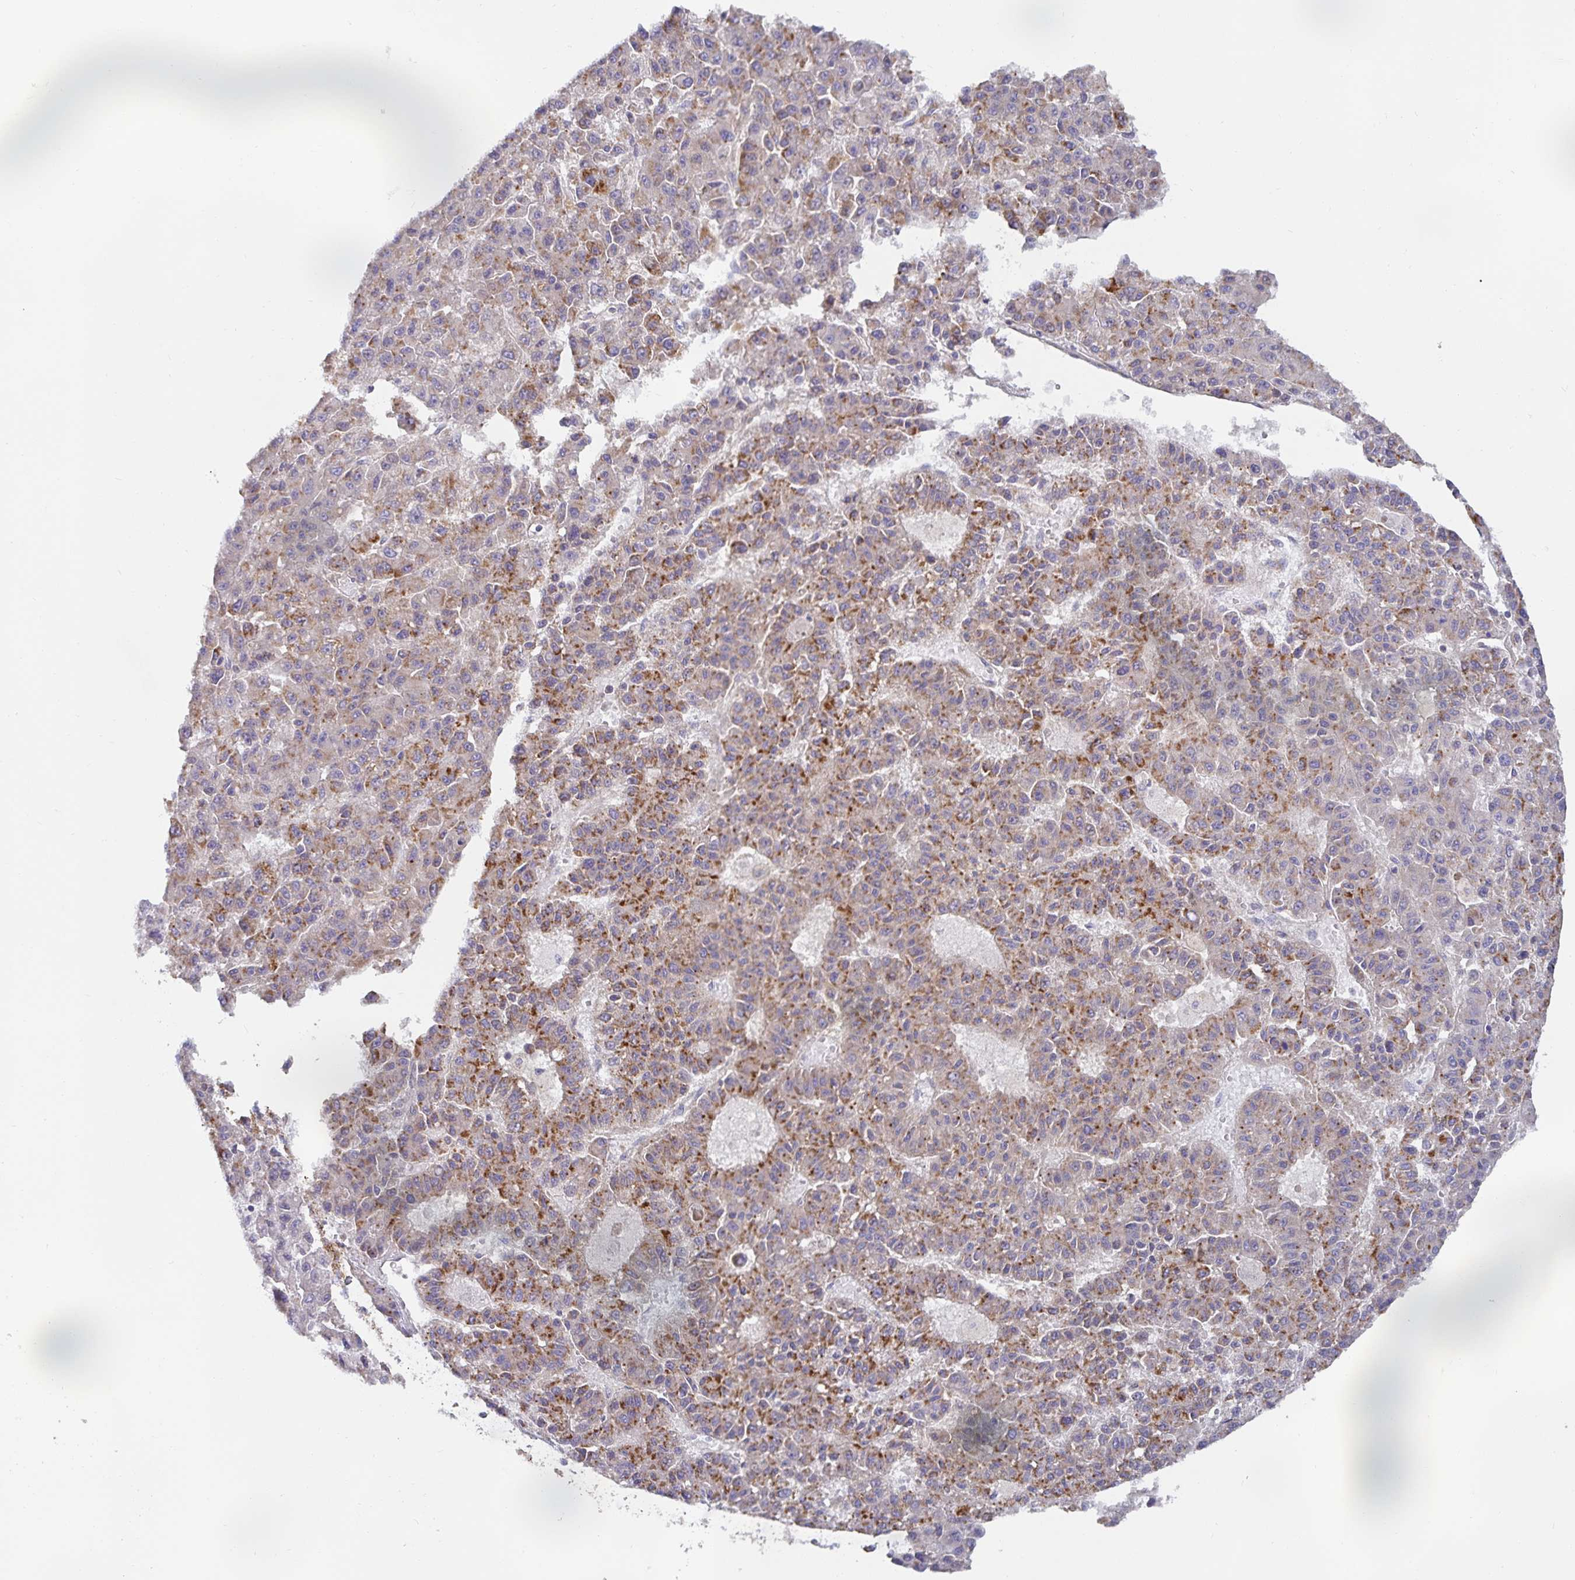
{"staining": {"intensity": "strong", "quantity": "25%-75%", "location": "cytoplasmic/membranous"}, "tissue": "liver cancer", "cell_type": "Tumor cells", "image_type": "cancer", "snomed": [{"axis": "morphology", "description": "Carcinoma, Hepatocellular, NOS"}, {"axis": "topography", "description": "Liver"}], "caption": "Liver hepatocellular carcinoma tissue demonstrates strong cytoplasmic/membranous staining in approximately 25%-75% of tumor cells, visualized by immunohistochemistry.", "gene": "METTL22", "patient": {"sex": "male", "age": 70}}